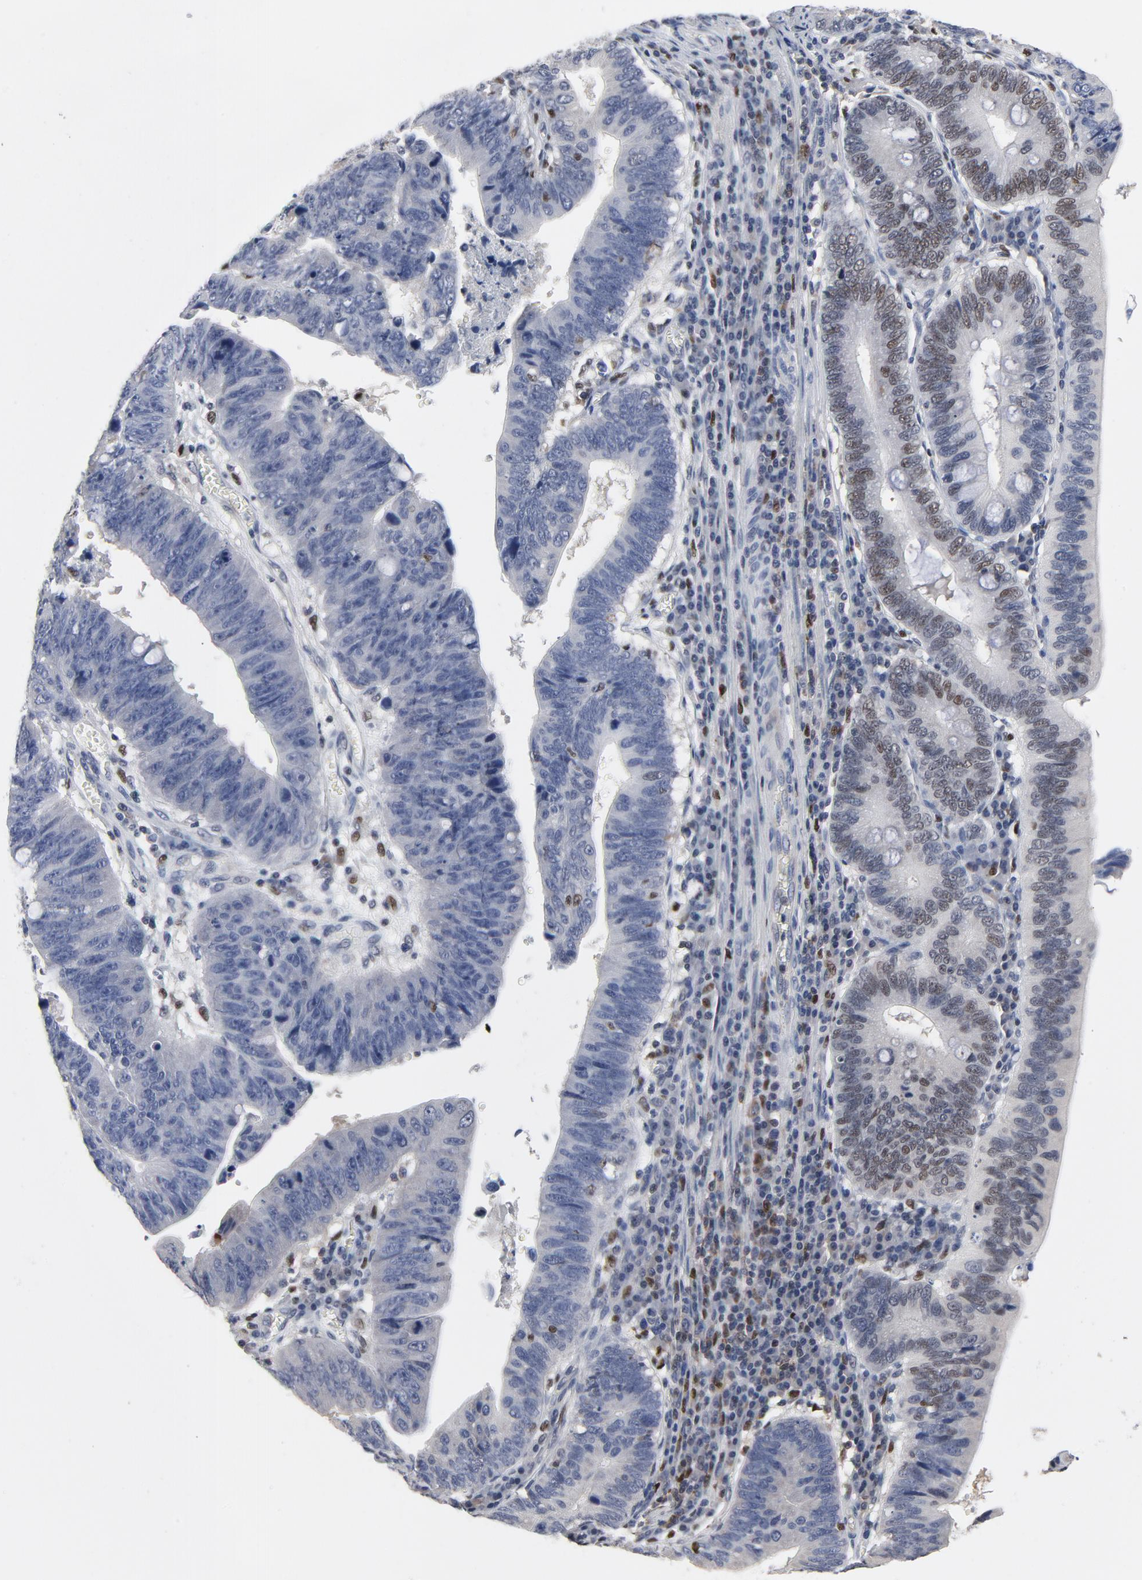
{"staining": {"intensity": "negative", "quantity": "none", "location": "none"}, "tissue": "stomach cancer", "cell_type": "Tumor cells", "image_type": "cancer", "snomed": [{"axis": "morphology", "description": "Adenocarcinoma, NOS"}, {"axis": "topography", "description": "Stomach"}], "caption": "This image is of adenocarcinoma (stomach) stained with immunohistochemistry (IHC) to label a protein in brown with the nuclei are counter-stained blue. There is no expression in tumor cells. (Brightfield microscopy of DAB IHC at high magnification).", "gene": "NFKB1", "patient": {"sex": "male", "age": 59}}